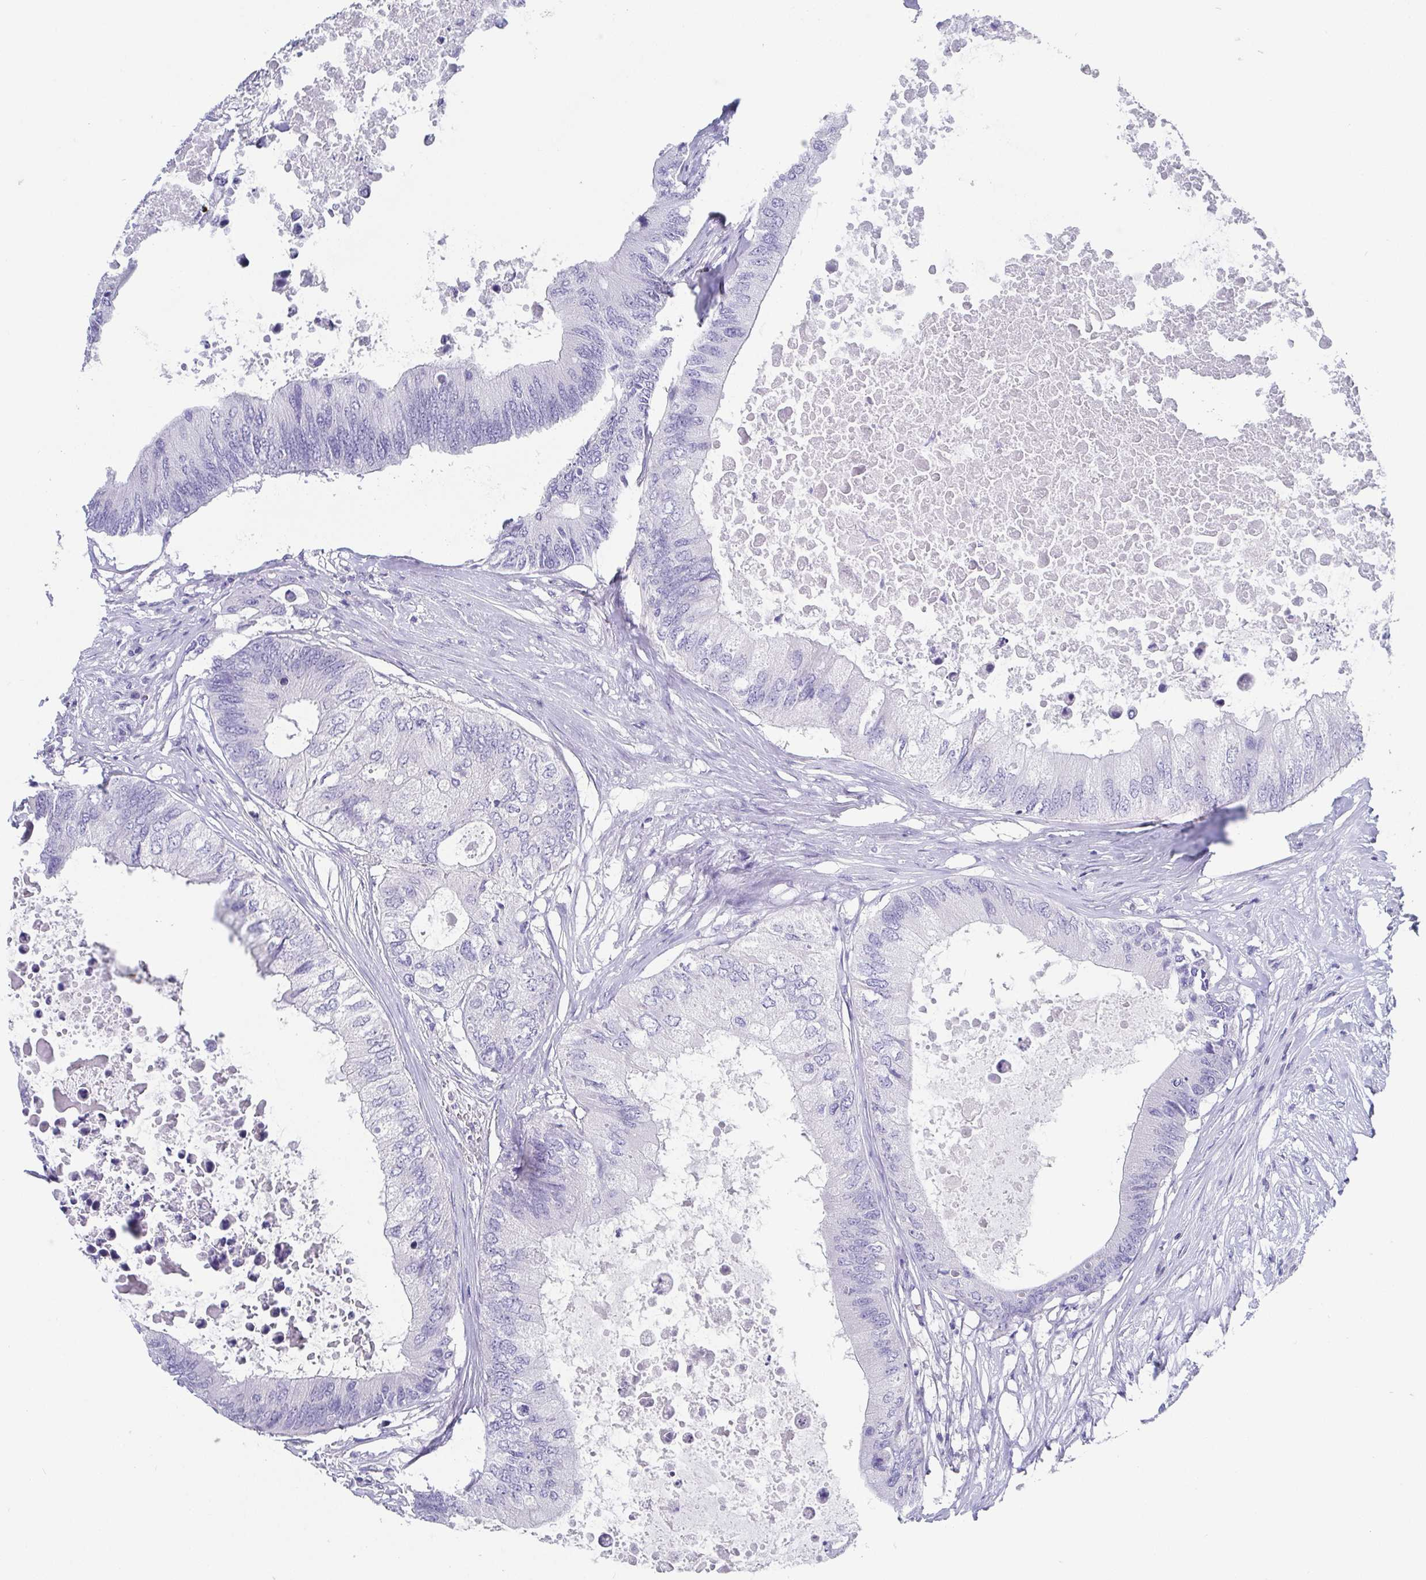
{"staining": {"intensity": "negative", "quantity": "none", "location": "none"}, "tissue": "colorectal cancer", "cell_type": "Tumor cells", "image_type": "cancer", "snomed": [{"axis": "morphology", "description": "Adenocarcinoma, NOS"}, {"axis": "topography", "description": "Colon"}], "caption": "This is a histopathology image of IHC staining of colorectal cancer, which shows no expression in tumor cells.", "gene": "SCGN", "patient": {"sex": "male", "age": 71}}